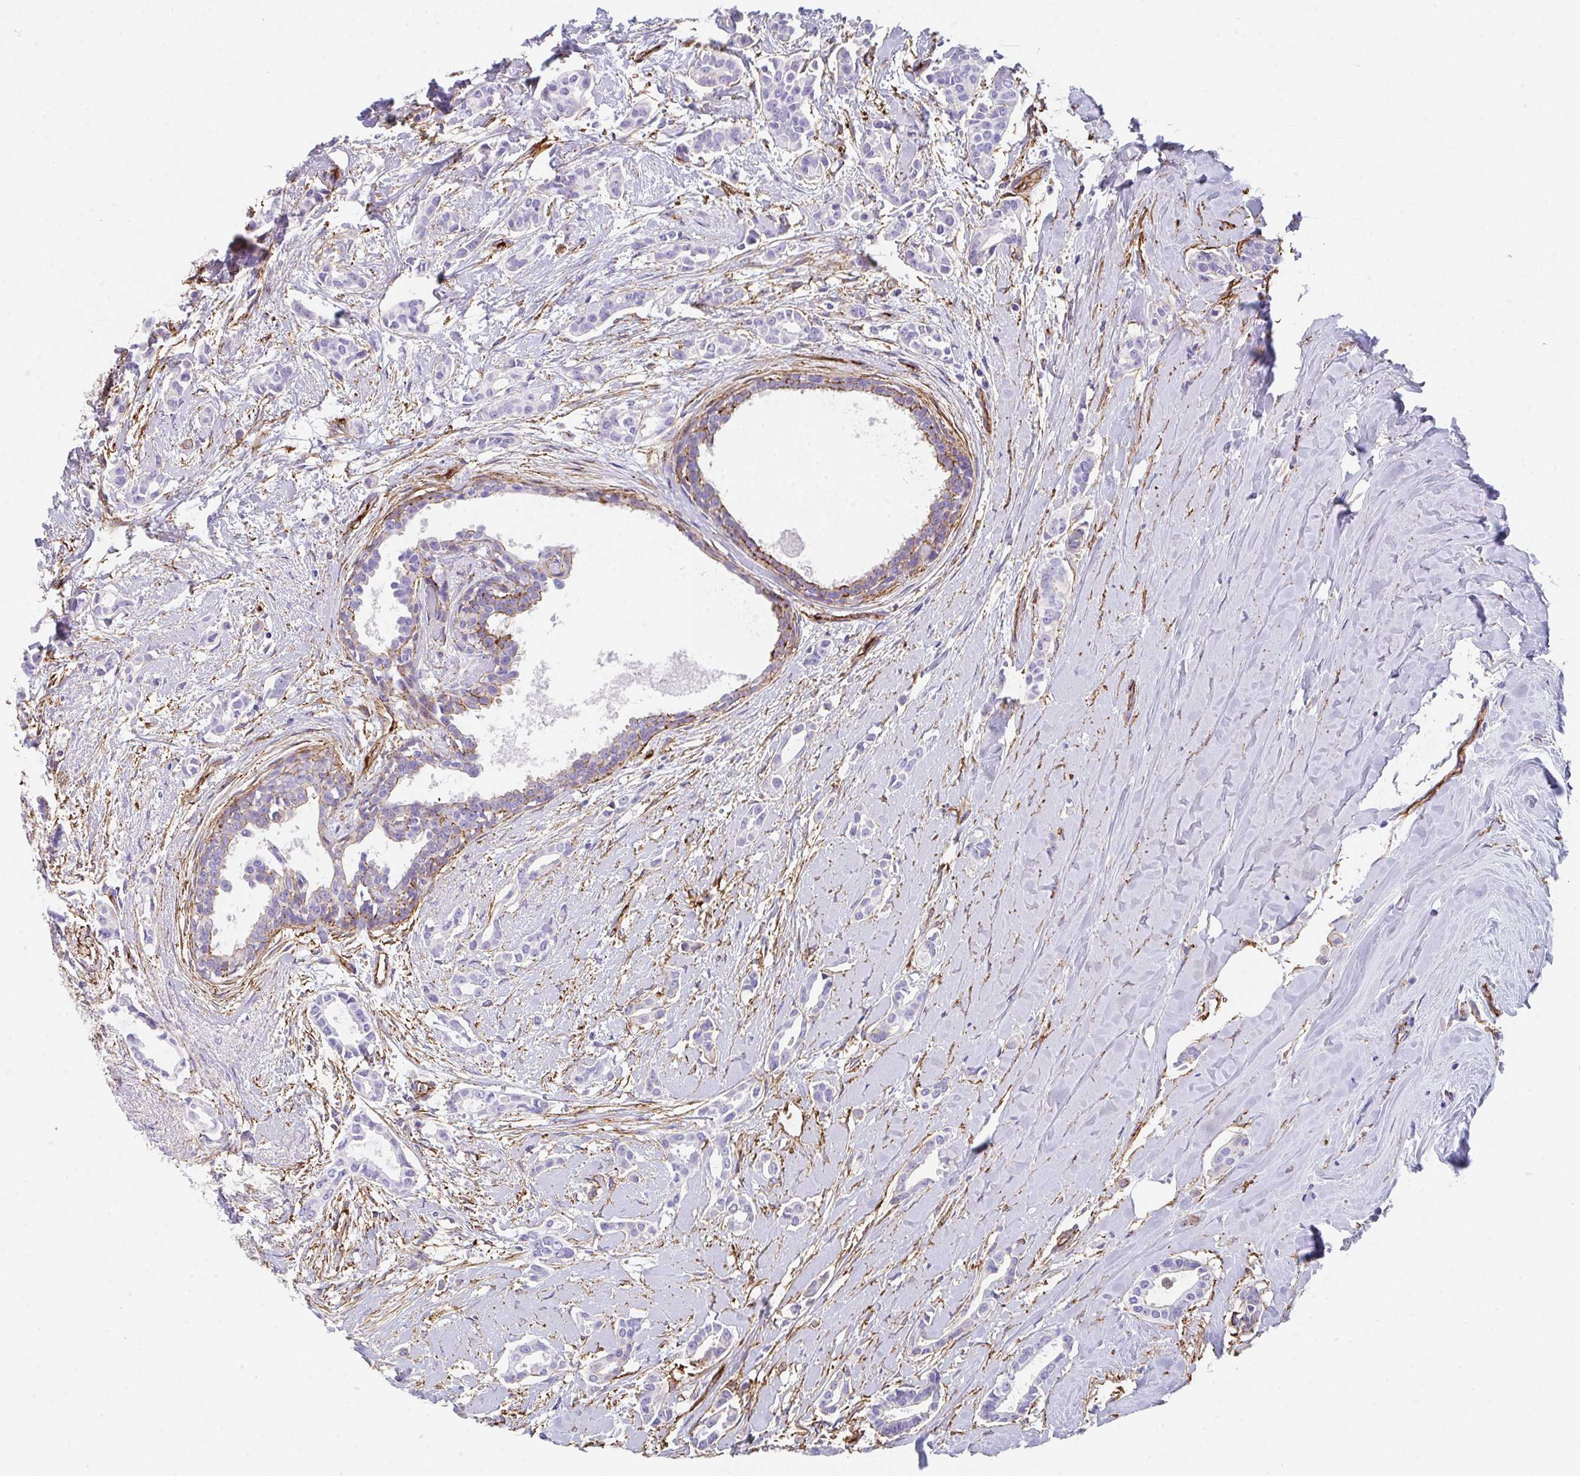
{"staining": {"intensity": "negative", "quantity": "none", "location": "none"}, "tissue": "breast cancer", "cell_type": "Tumor cells", "image_type": "cancer", "snomed": [{"axis": "morphology", "description": "Duct carcinoma"}, {"axis": "topography", "description": "Breast"}], "caption": "A high-resolution micrograph shows IHC staining of breast cancer (infiltrating ductal carcinoma), which demonstrates no significant staining in tumor cells.", "gene": "DBN1", "patient": {"sex": "female", "age": 64}}